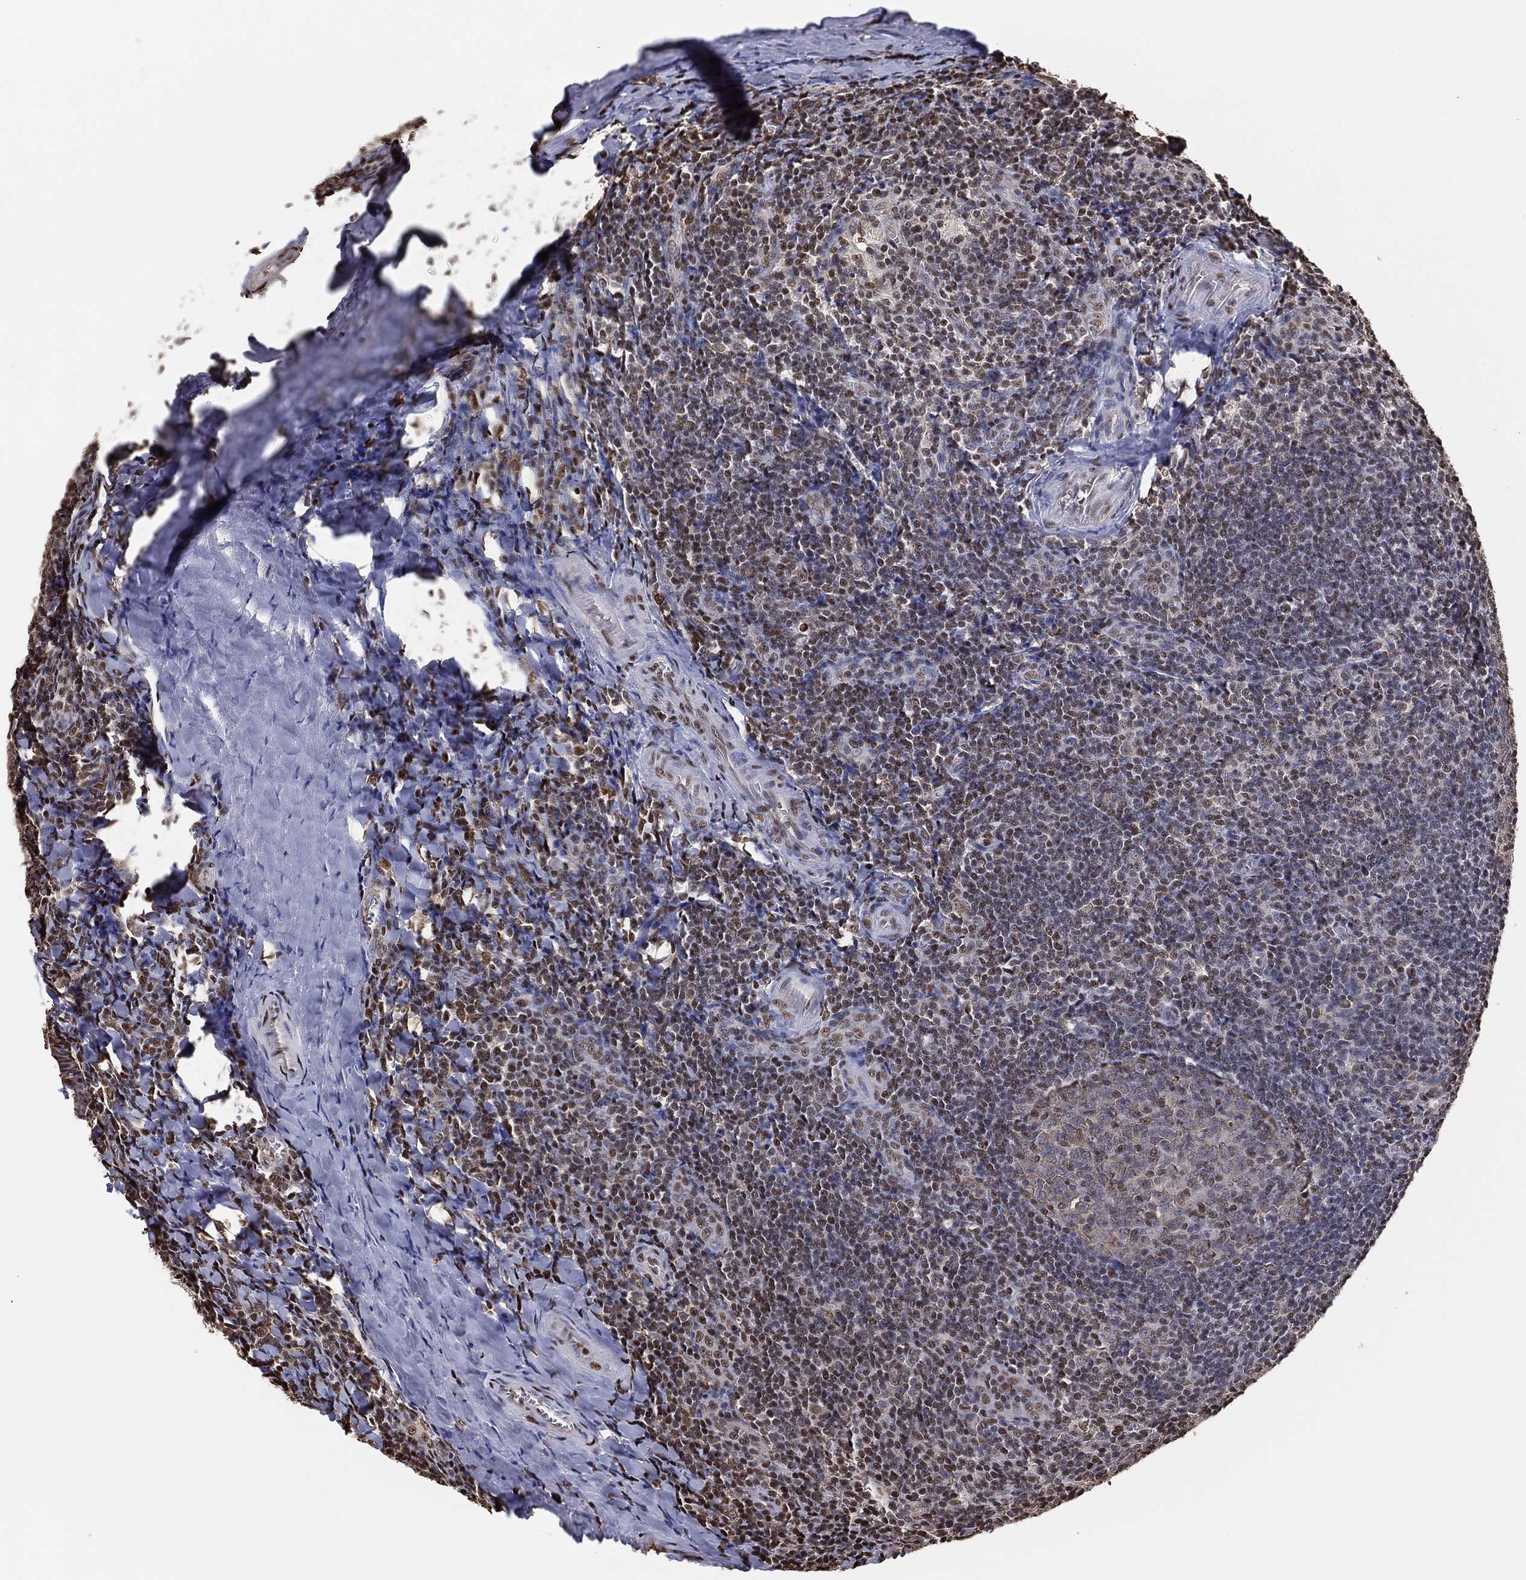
{"staining": {"intensity": "moderate", "quantity": "<25%", "location": "nuclear"}, "tissue": "tonsil", "cell_type": "Germinal center cells", "image_type": "normal", "snomed": [{"axis": "morphology", "description": "Normal tissue, NOS"}, {"axis": "topography", "description": "Tonsil"}], "caption": "Immunohistochemistry (IHC) histopathology image of benign tonsil stained for a protein (brown), which exhibits low levels of moderate nuclear expression in approximately <25% of germinal center cells.", "gene": "GAPDH", "patient": {"sex": "male", "age": 20}}